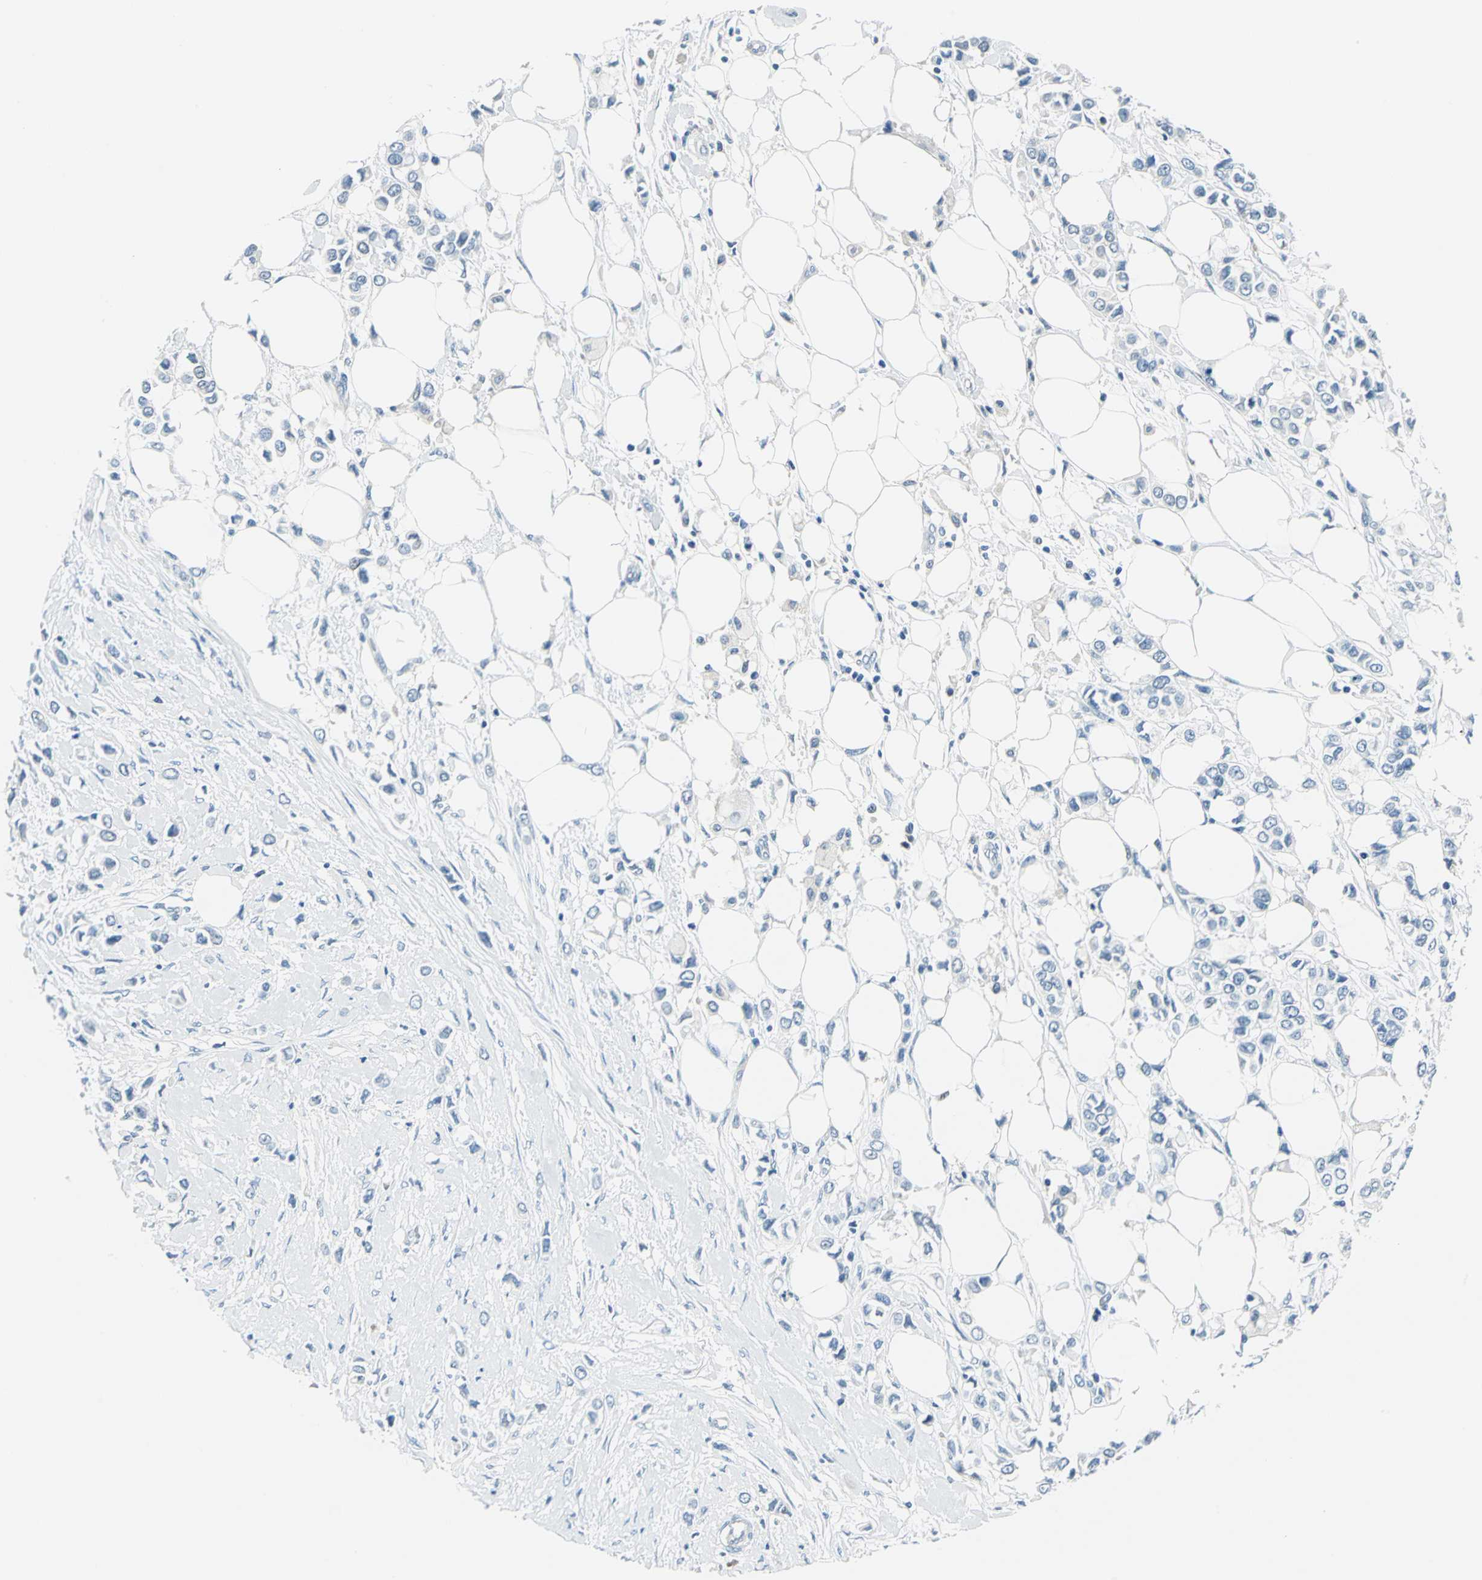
{"staining": {"intensity": "negative", "quantity": "none", "location": "none"}, "tissue": "breast cancer", "cell_type": "Tumor cells", "image_type": "cancer", "snomed": [{"axis": "morphology", "description": "Lobular carcinoma"}, {"axis": "topography", "description": "Breast"}], "caption": "Immunohistochemistry of breast cancer (lobular carcinoma) displays no expression in tumor cells.", "gene": "AKR1A1", "patient": {"sex": "female", "age": 51}}